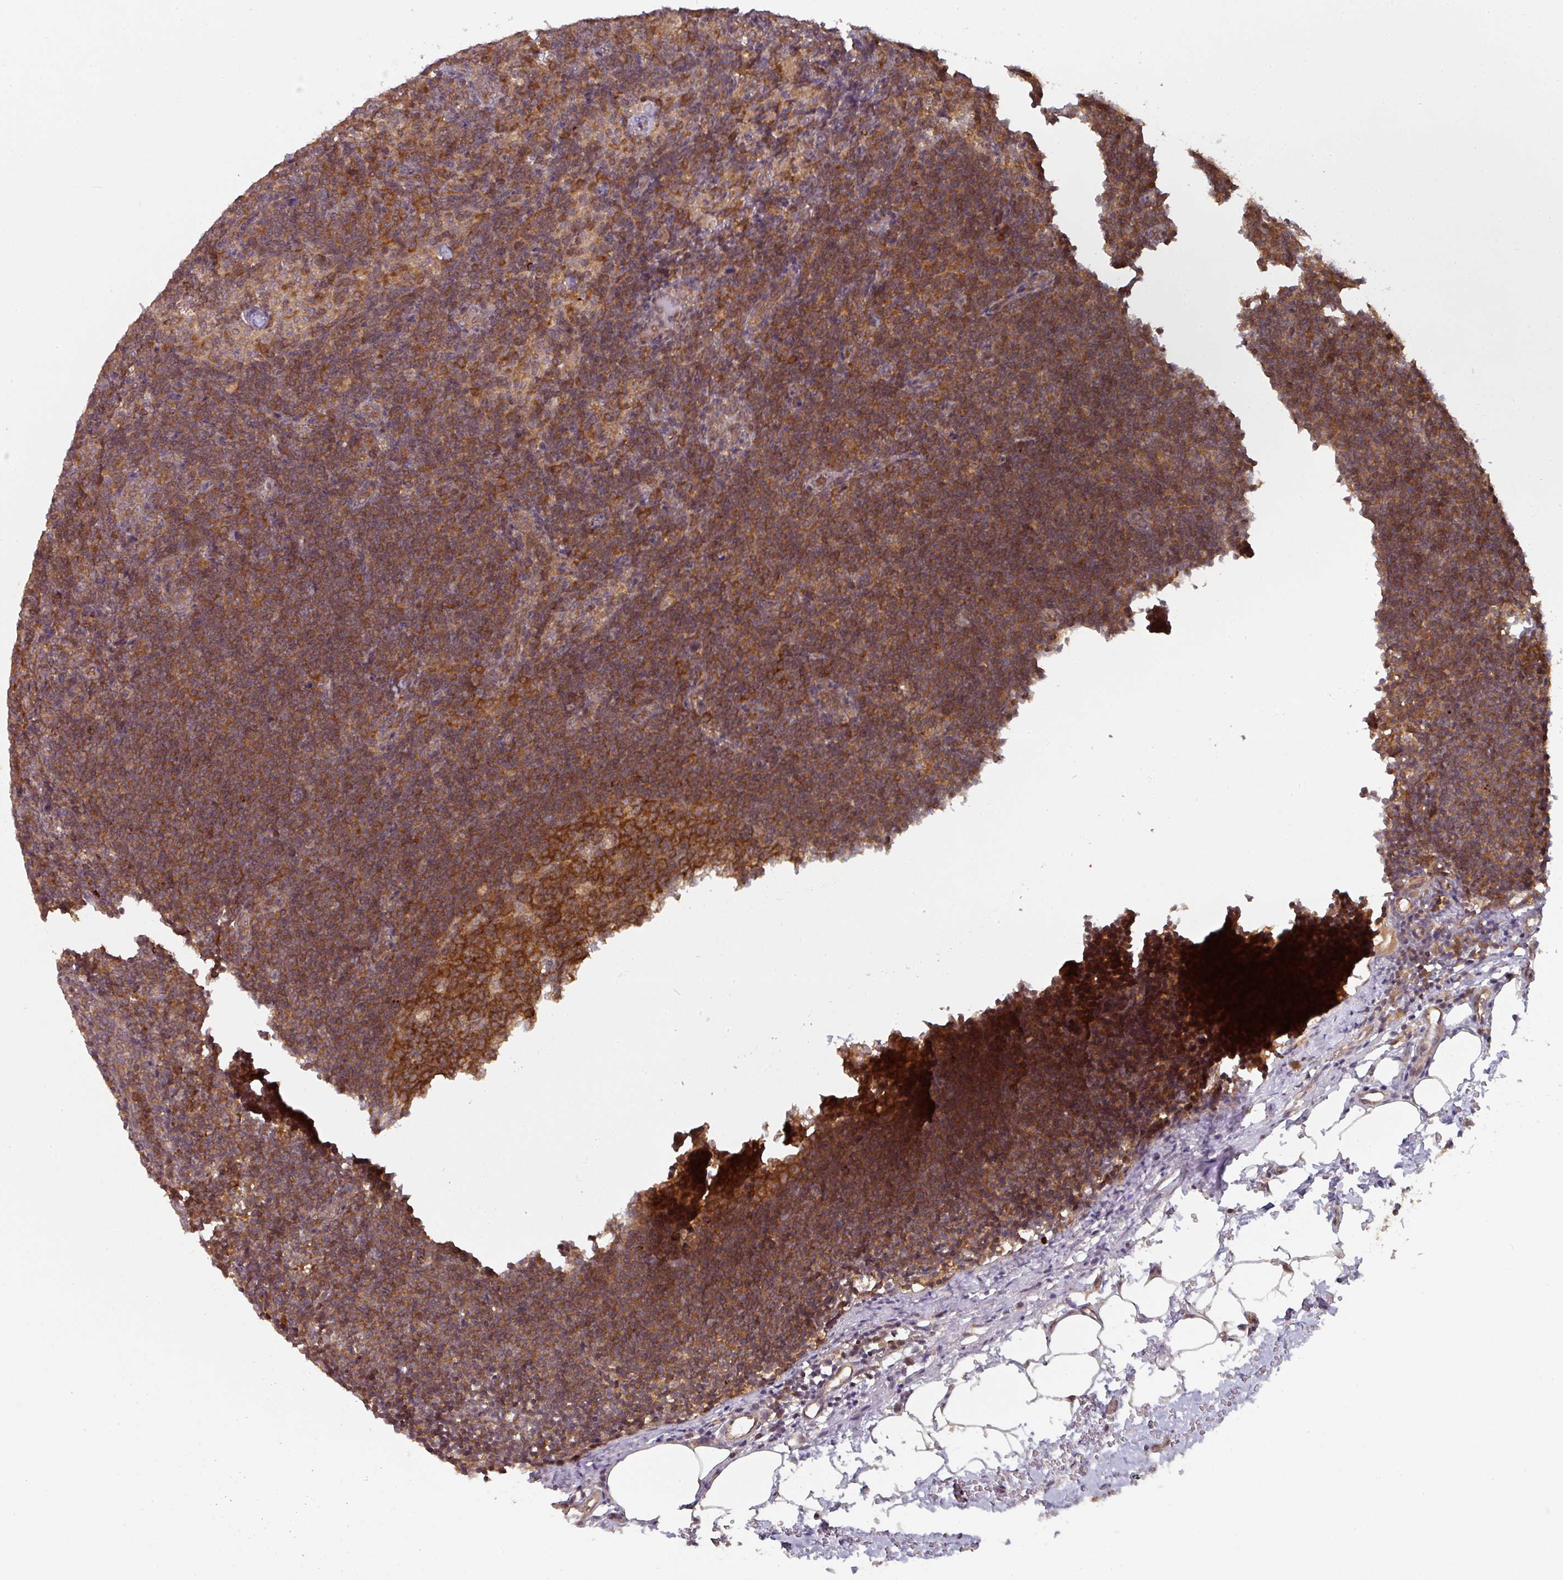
{"staining": {"intensity": "strong", "quantity": "25%-75%", "location": "cytoplasmic/membranous"}, "tissue": "lymph node", "cell_type": "Germinal center cells", "image_type": "normal", "snomed": [{"axis": "morphology", "description": "Normal tissue, NOS"}, {"axis": "topography", "description": "Lymph node"}], "caption": "Benign lymph node demonstrates strong cytoplasmic/membranous expression in approximately 25%-75% of germinal center cells, visualized by immunohistochemistry.", "gene": "EIF4EBP2", "patient": {"sex": "male", "age": 49}}